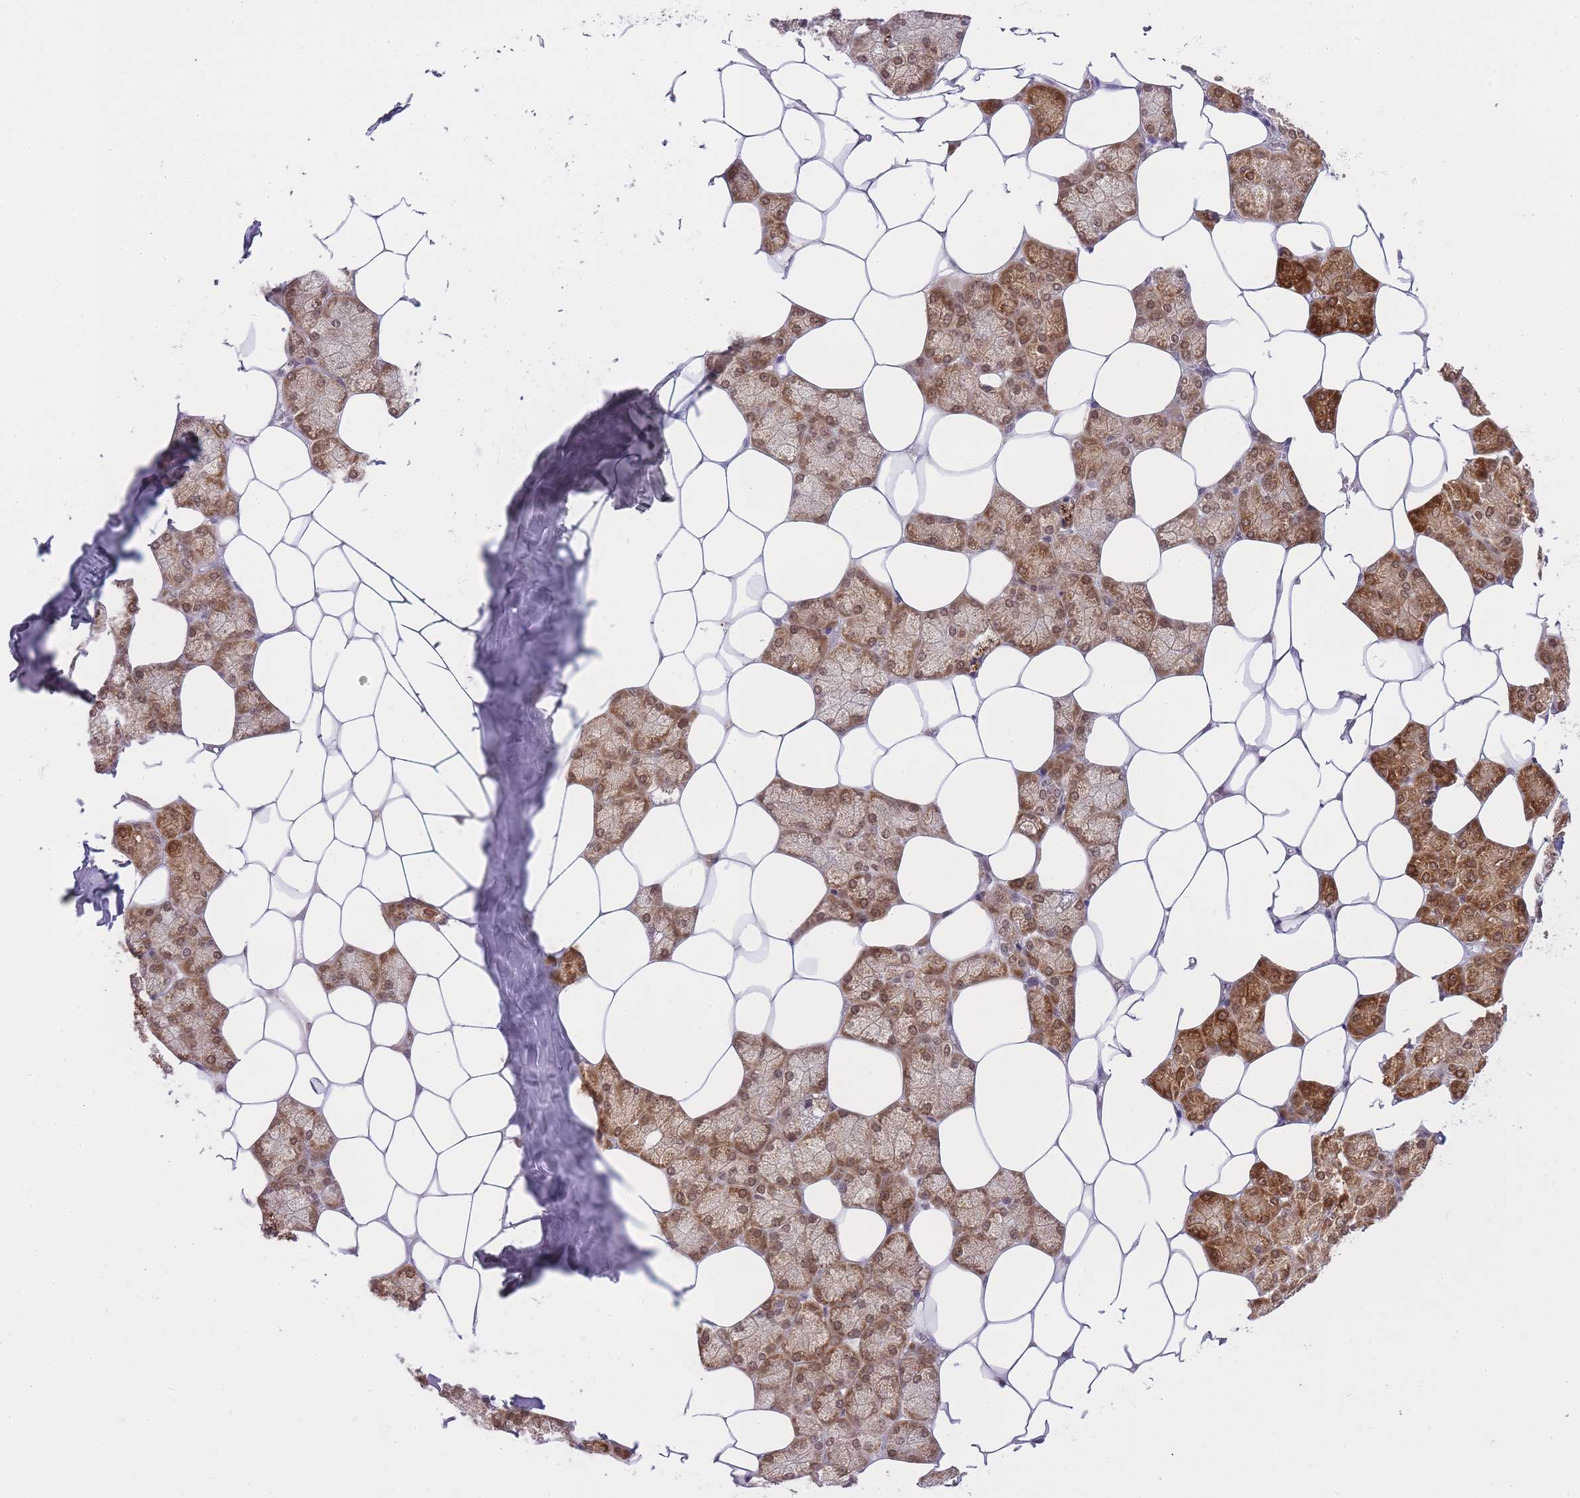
{"staining": {"intensity": "moderate", "quantity": ">75%", "location": "cytoplasmic/membranous,nuclear"}, "tissue": "salivary gland", "cell_type": "Glandular cells", "image_type": "normal", "snomed": [{"axis": "morphology", "description": "Normal tissue, NOS"}, {"axis": "topography", "description": "Salivary gland"}], "caption": "Immunohistochemistry image of benign human salivary gland stained for a protein (brown), which shows medium levels of moderate cytoplasmic/membranous,nuclear expression in about >75% of glandular cells.", "gene": "TMED3", "patient": {"sex": "male", "age": 62}}